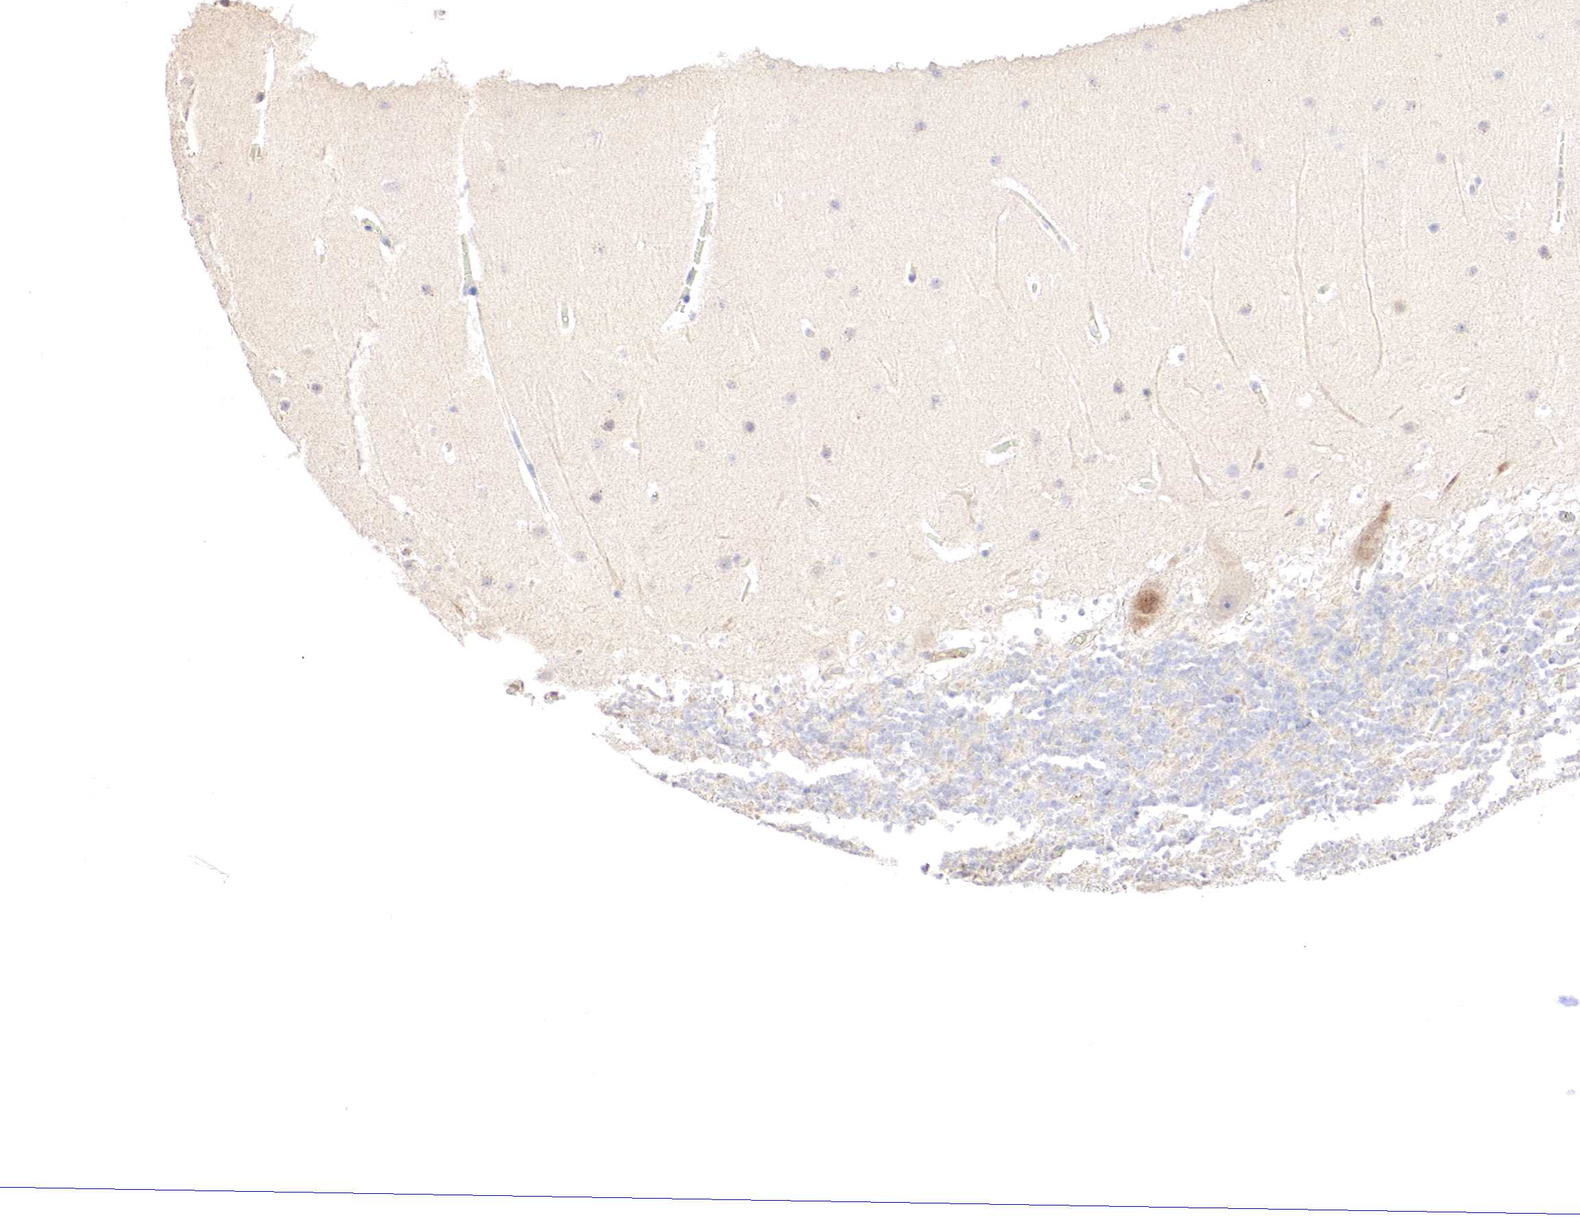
{"staining": {"intensity": "negative", "quantity": "none", "location": "none"}, "tissue": "cerebellum", "cell_type": "Cells in granular layer", "image_type": "normal", "snomed": [{"axis": "morphology", "description": "Normal tissue, NOS"}, {"axis": "topography", "description": "Cerebellum"}], "caption": "IHC histopathology image of benign cerebellum: human cerebellum stained with DAB (3,3'-diaminobenzidine) reveals no significant protein expression in cells in granular layer. Nuclei are stained in blue.", "gene": "GATA1", "patient": {"sex": "male", "age": 45}}